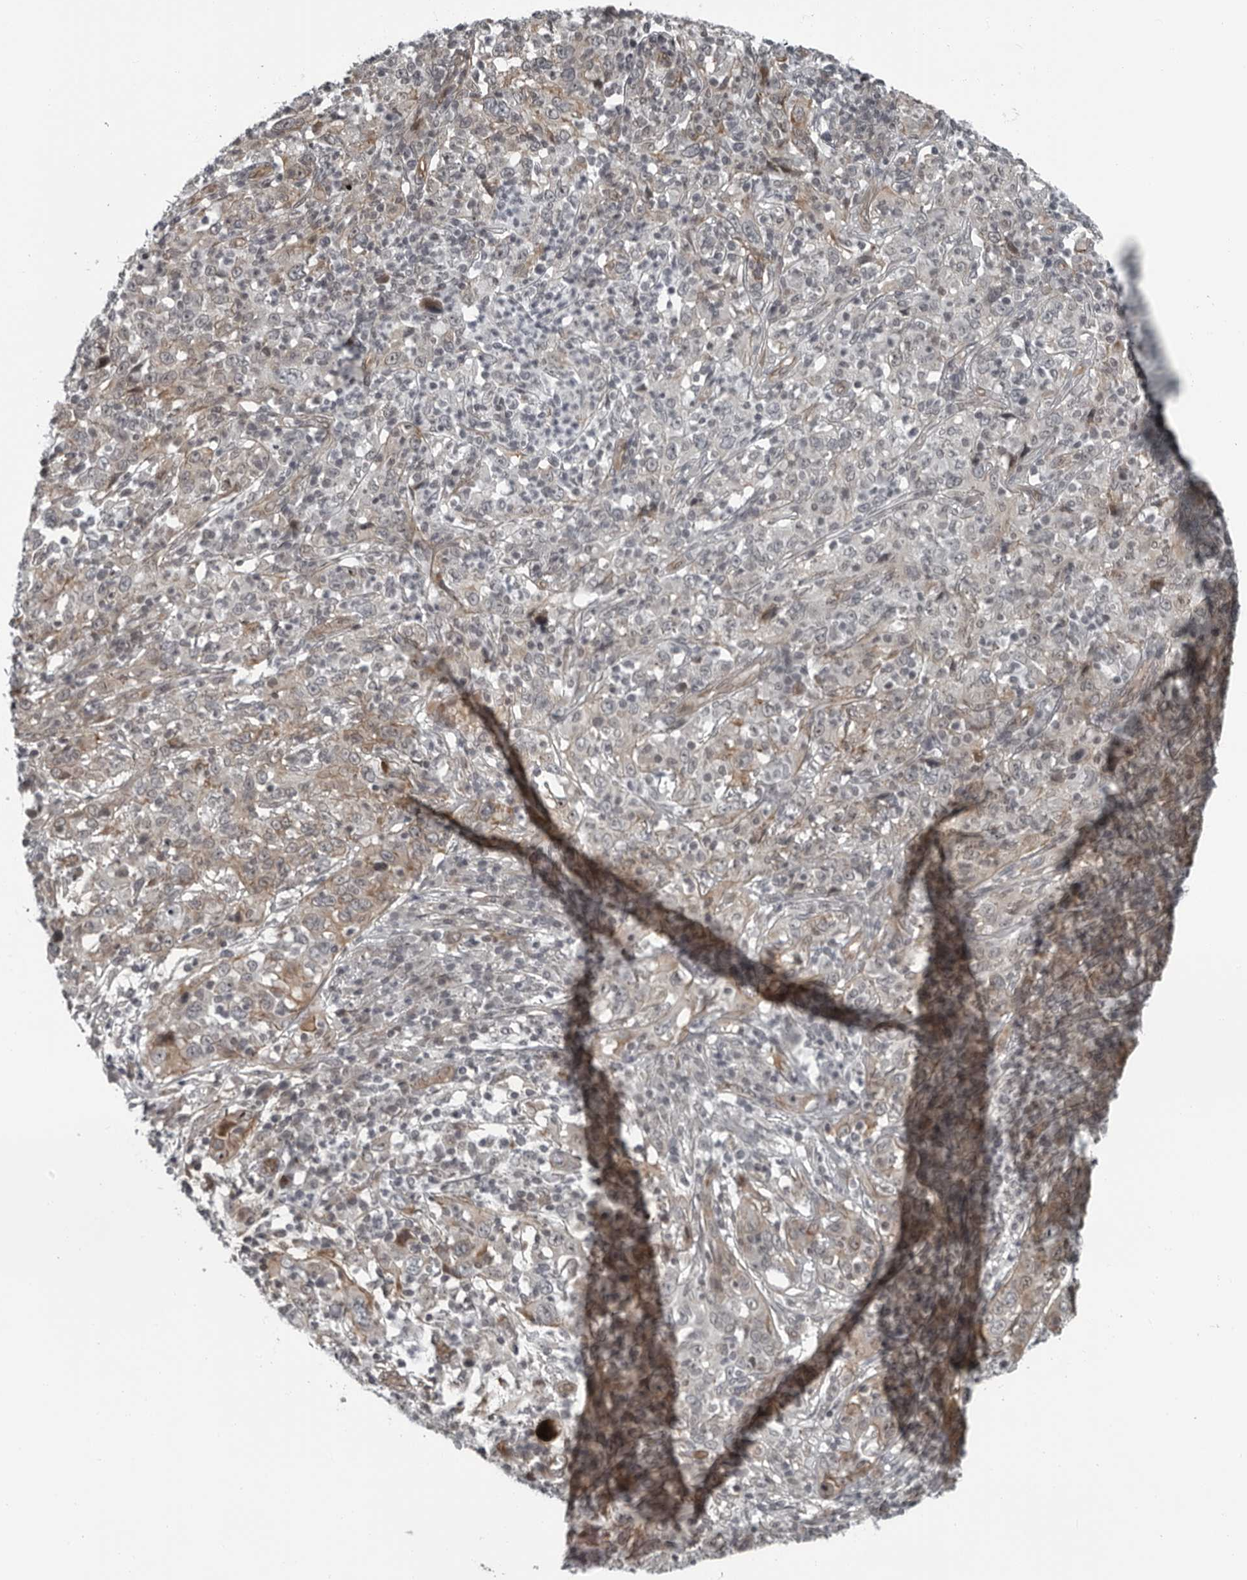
{"staining": {"intensity": "weak", "quantity": "<25%", "location": "cytoplasmic/membranous,nuclear"}, "tissue": "cervical cancer", "cell_type": "Tumor cells", "image_type": "cancer", "snomed": [{"axis": "morphology", "description": "Squamous cell carcinoma, NOS"}, {"axis": "topography", "description": "Cervix"}], "caption": "IHC image of human cervical cancer (squamous cell carcinoma) stained for a protein (brown), which exhibits no positivity in tumor cells. (Immunohistochemistry (ihc), brightfield microscopy, high magnification).", "gene": "FAM102B", "patient": {"sex": "female", "age": 46}}